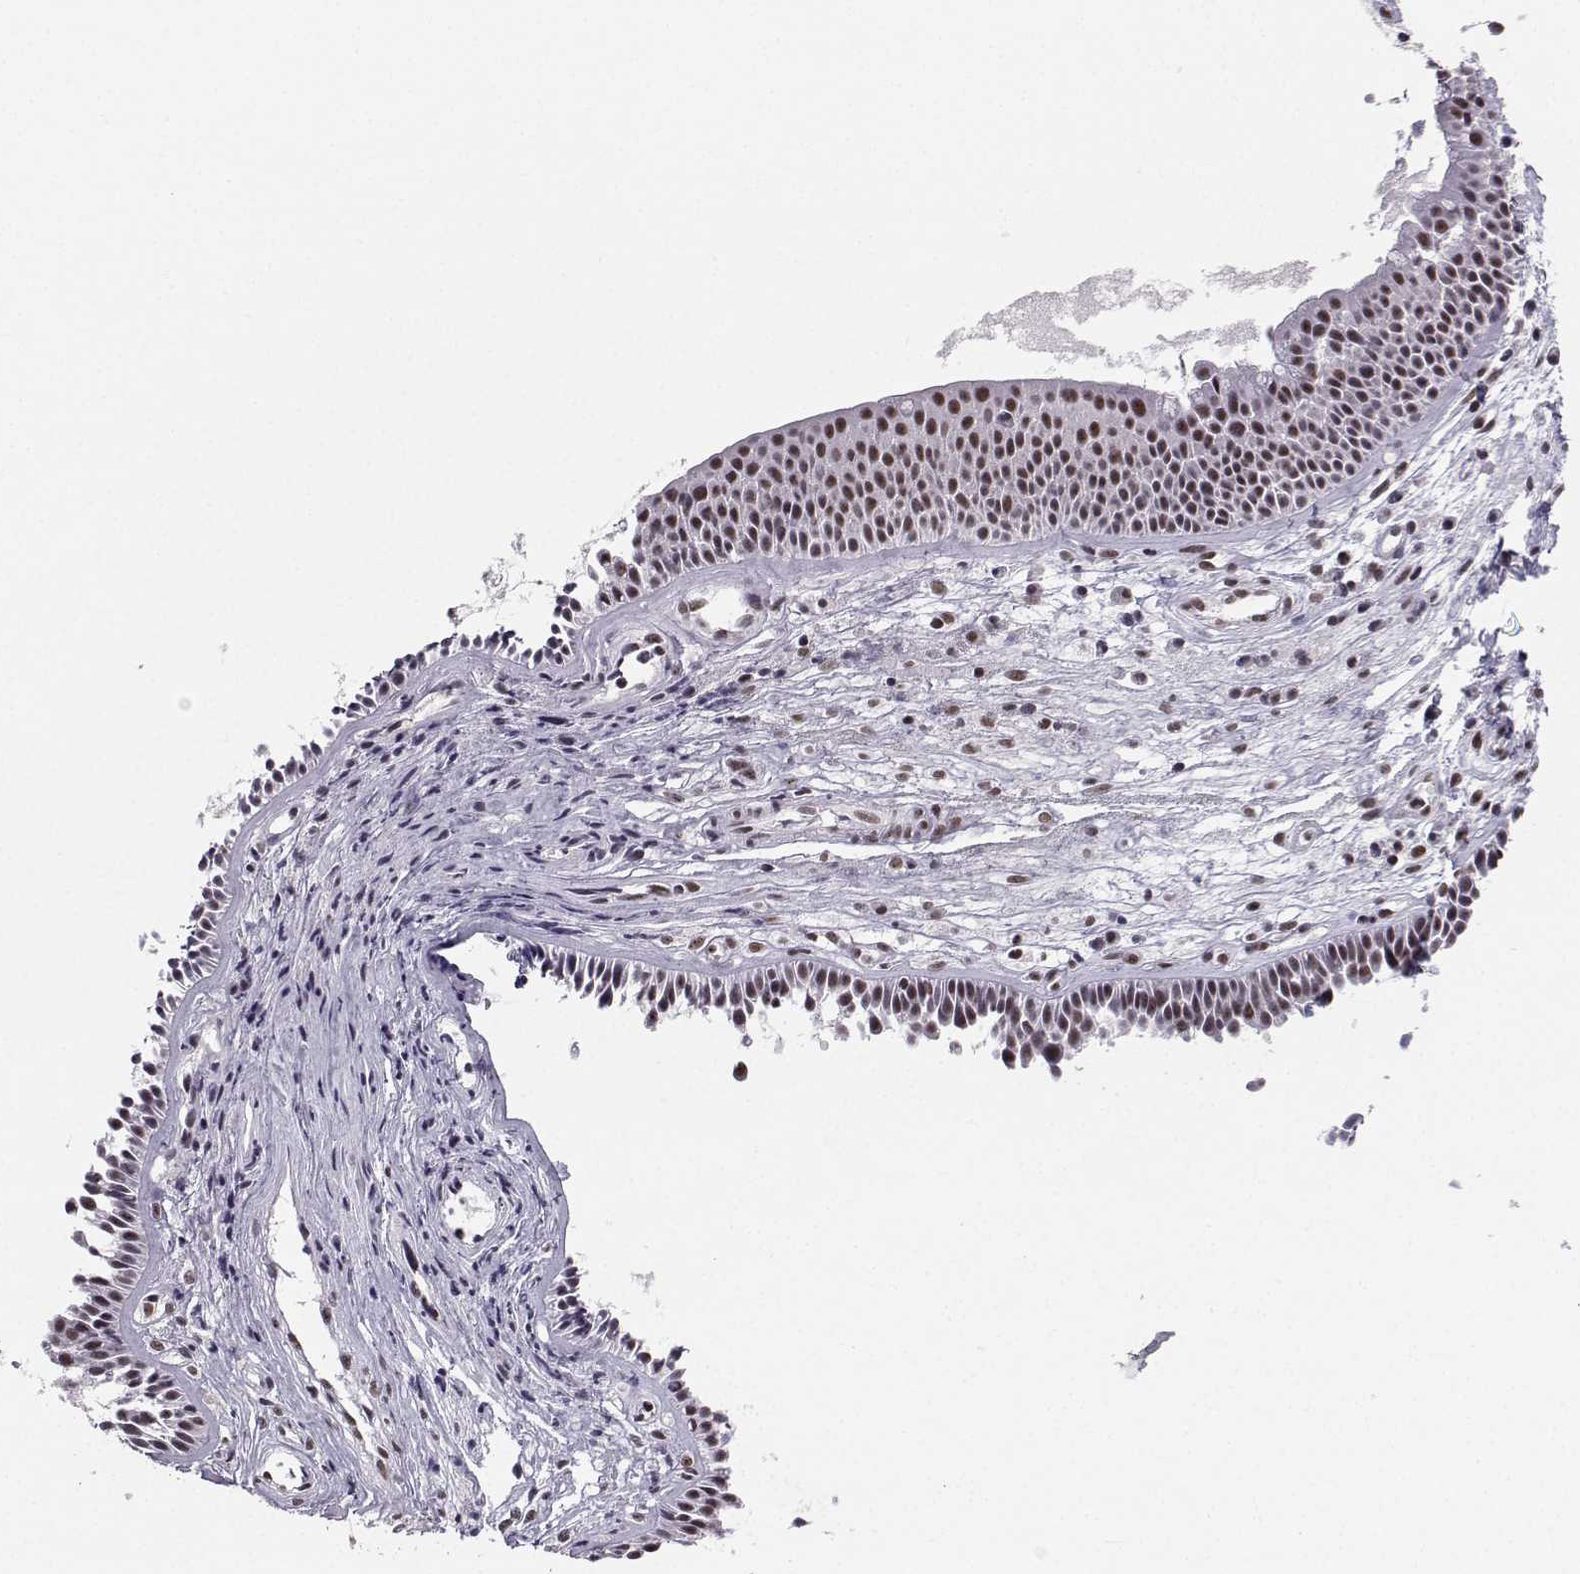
{"staining": {"intensity": "weak", "quantity": "<25%", "location": "nuclear"}, "tissue": "nasopharynx", "cell_type": "Respiratory epithelial cells", "image_type": "normal", "snomed": [{"axis": "morphology", "description": "Normal tissue, NOS"}, {"axis": "topography", "description": "Nasopharynx"}], "caption": "Immunohistochemical staining of normal nasopharynx displays no significant positivity in respiratory epithelial cells. (DAB IHC, high magnification).", "gene": "SNRPB2", "patient": {"sex": "male", "age": 31}}